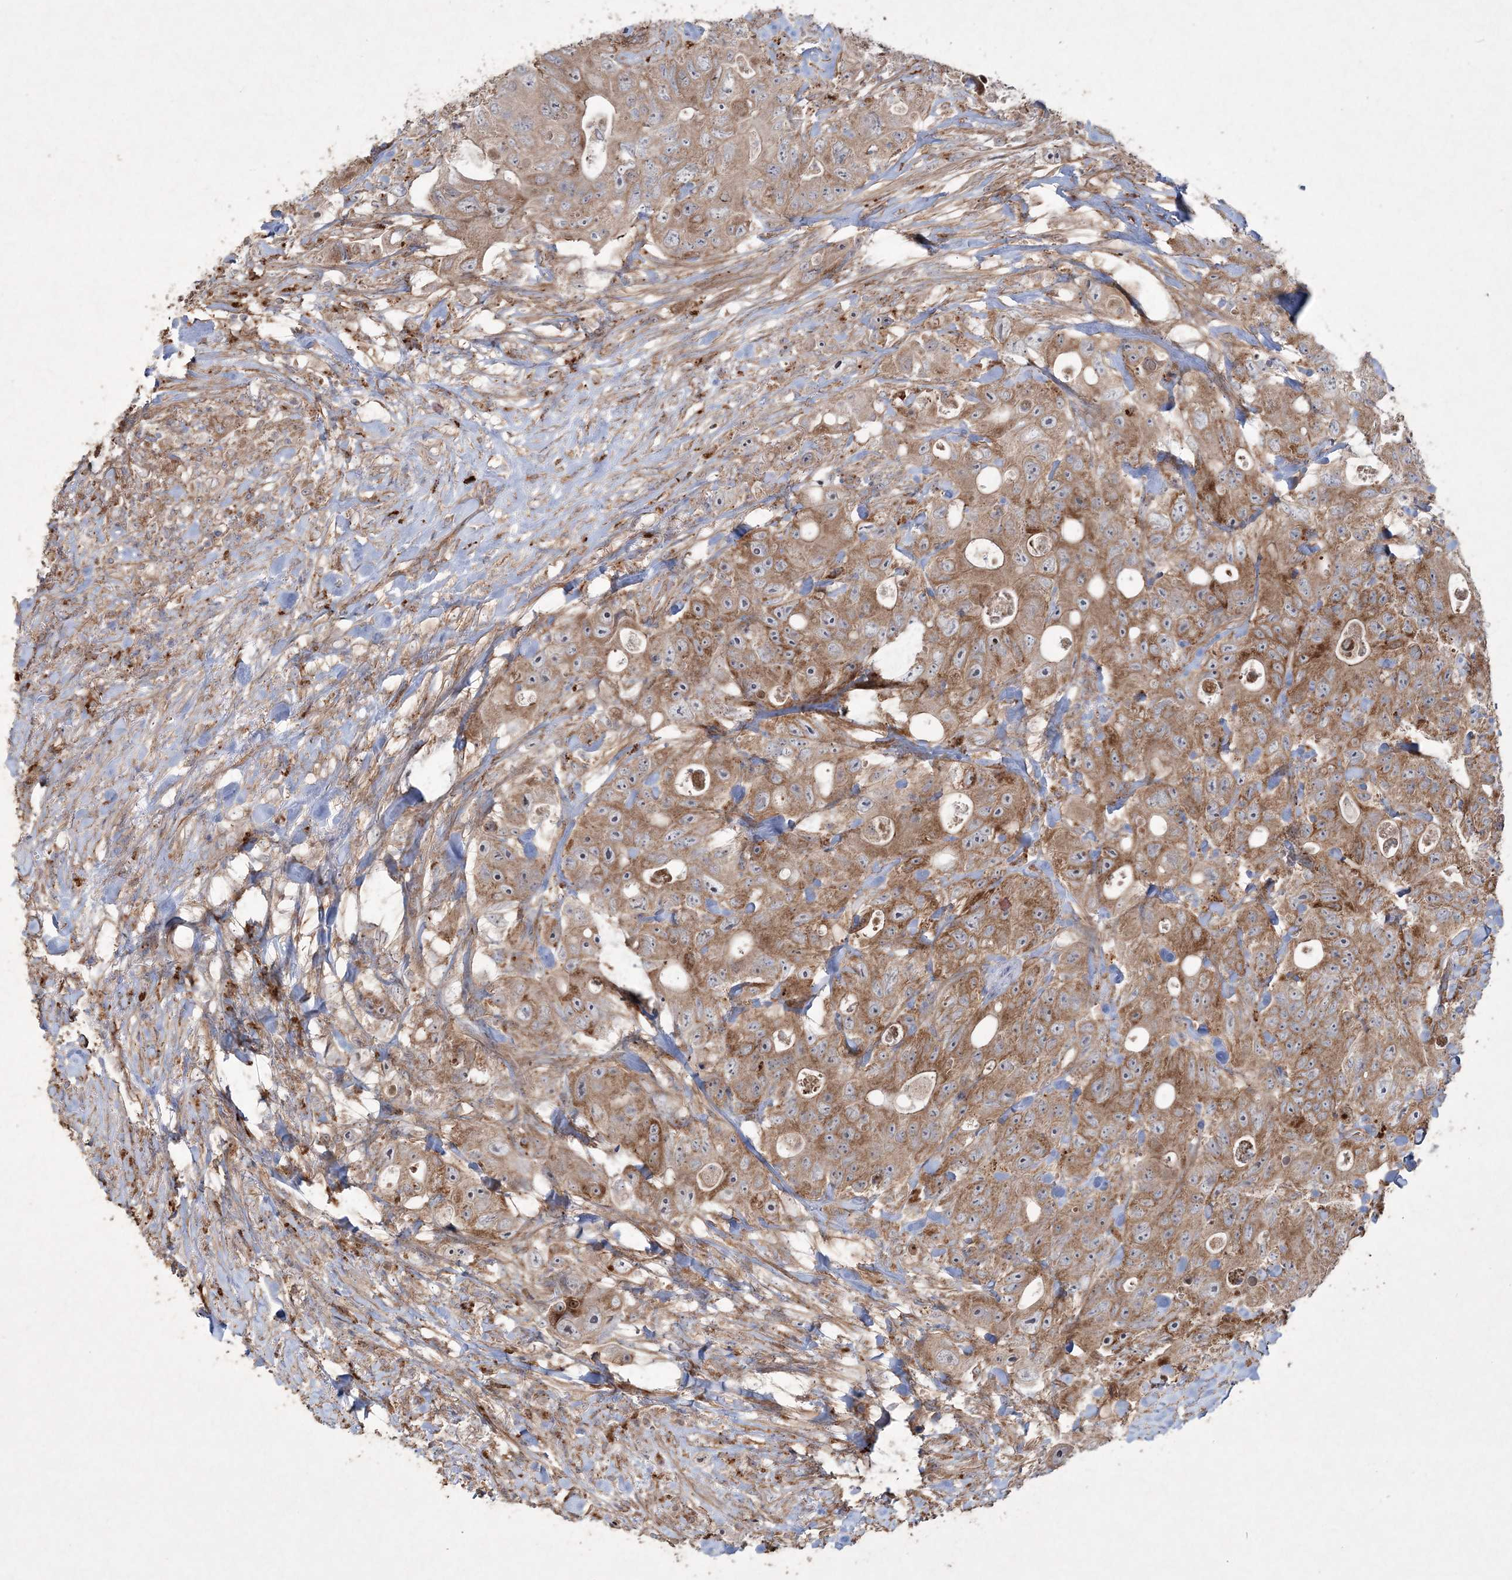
{"staining": {"intensity": "strong", "quantity": "25%-75%", "location": "cytoplasmic/membranous"}, "tissue": "colorectal cancer", "cell_type": "Tumor cells", "image_type": "cancer", "snomed": [{"axis": "morphology", "description": "Adenocarcinoma, NOS"}, {"axis": "topography", "description": "Colon"}], "caption": "A brown stain shows strong cytoplasmic/membranous staining of a protein in adenocarcinoma (colorectal) tumor cells. (brown staining indicates protein expression, while blue staining denotes nuclei).", "gene": "TTC7A", "patient": {"sex": "female", "age": 46}}